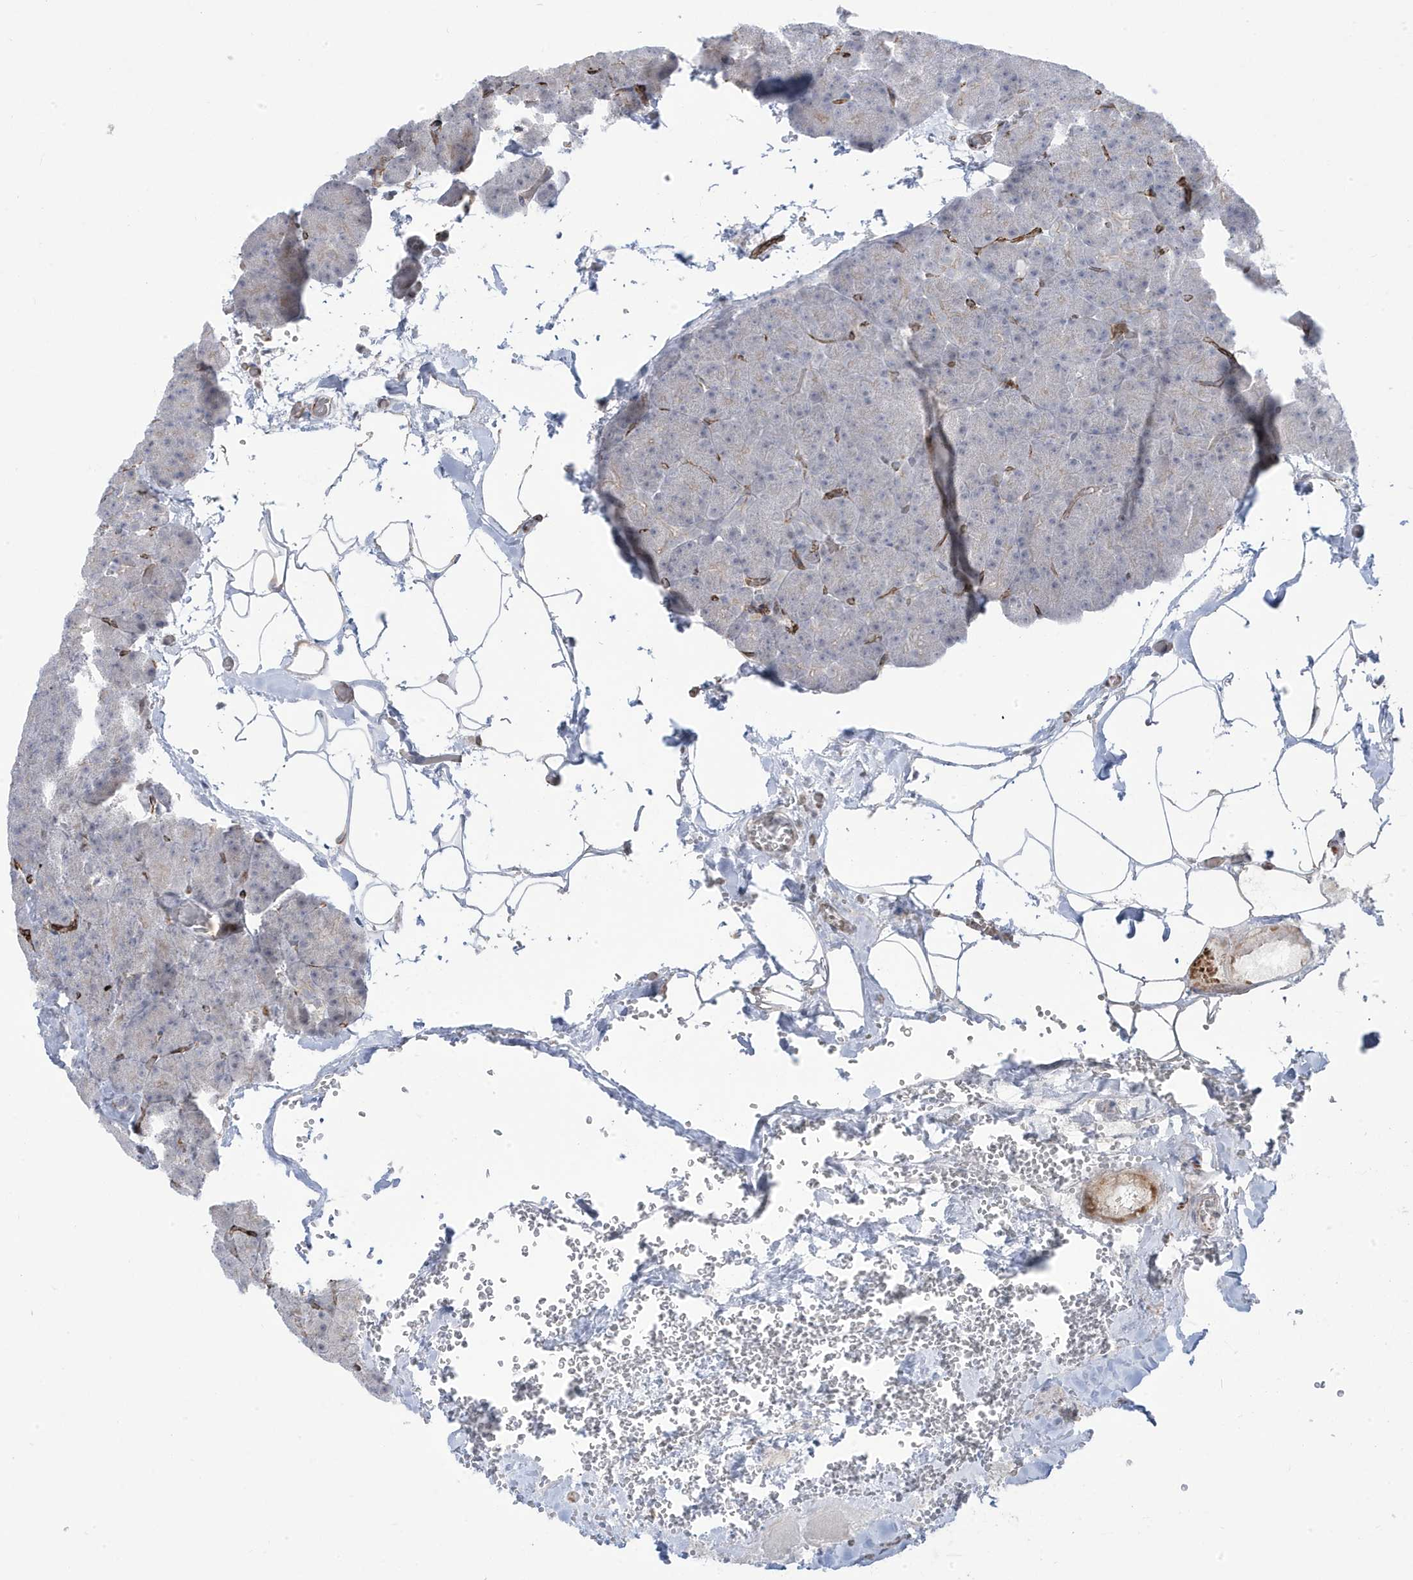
{"staining": {"intensity": "negative", "quantity": "none", "location": "none"}, "tissue": "pancreas", "cell_type": "Exocrine glandular cells", "image_type": "normal", "snomed": [{"axis": "morphology", "description": "Normal tissue, NOS"}, {"axis": "morphology", "description": "Carcinoid, malignant, NOS"}, {"axis": "topography", "description": "Pancreas"}], "caption": "DAB immunohistochemical staining of normal human pancreas shows no significant positivity in exocrine glandular cells. The staining was performed using DAB (3,3'-diaminobenzidine) to visualize the protein expression in brown, while the nuclei were stained in blue with hematoxylin (Magnification: 20x).", "gene": "ADAMTSL3", "patient": {"sex": "female", "age": 35}}